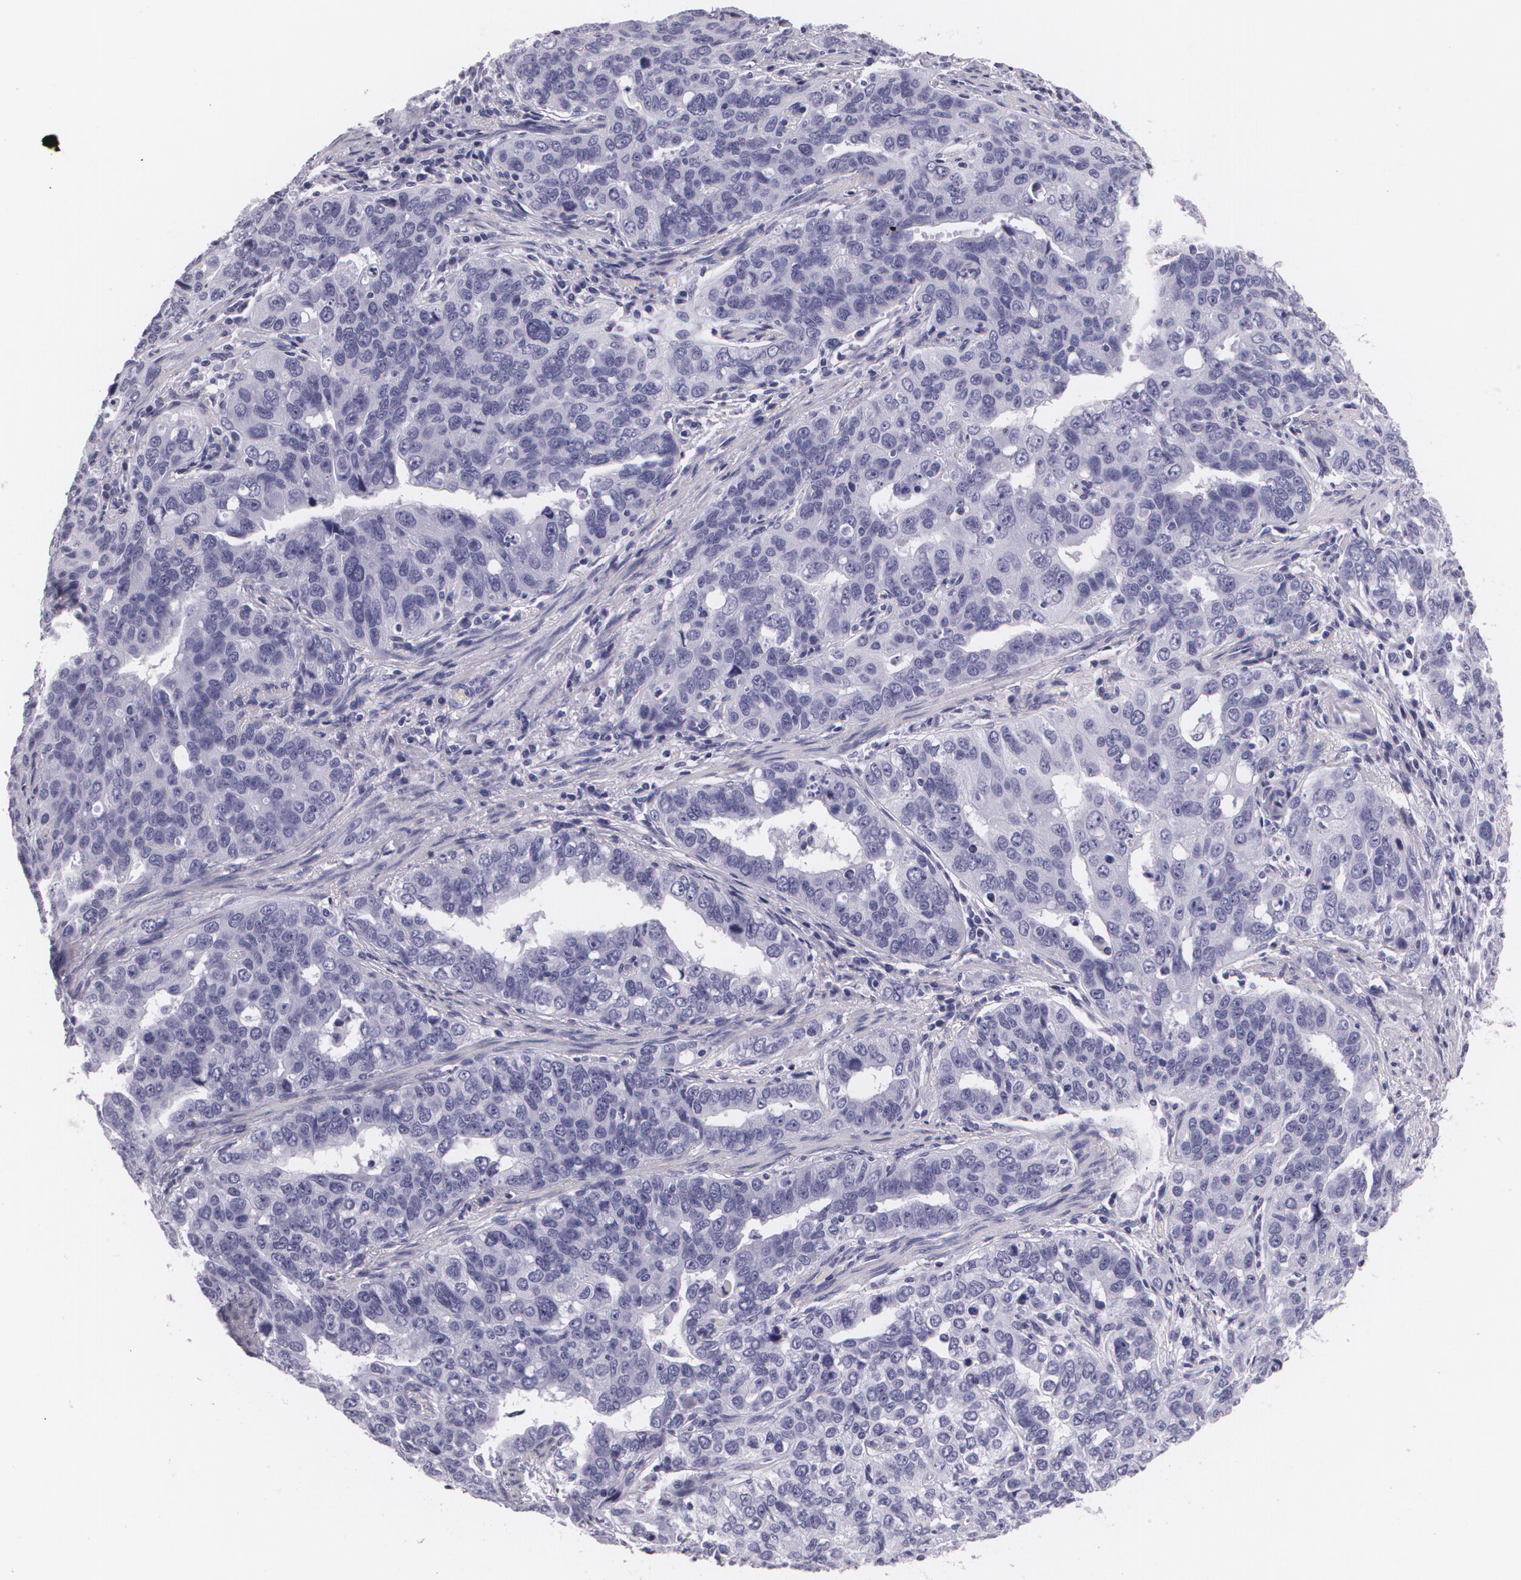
{"staining": {"intensity": "negative", "quantity": "none", "location": "none"}, "tissue": "stomach cancer", "cell_type": "Tumor cells", "image_type": "cancer", "snomed": [{"axis": "morphology", "description": "Adenocarcinoma, NOS"}, {"axis": "topography", "description": "Stomach, upper"}], "caption": "Immunohistochemistry of human stomach cancer (adenocarcinoma) exhibits no expression in tumor cells. Brightfield microscopy of IHC stained with DAB (3,3'-diaminobenzidine) (brown) and hematoxylin (blue), captured at high magnification.", "gene": "DLG4", "patient": {"sex": "male", "age": 76}}